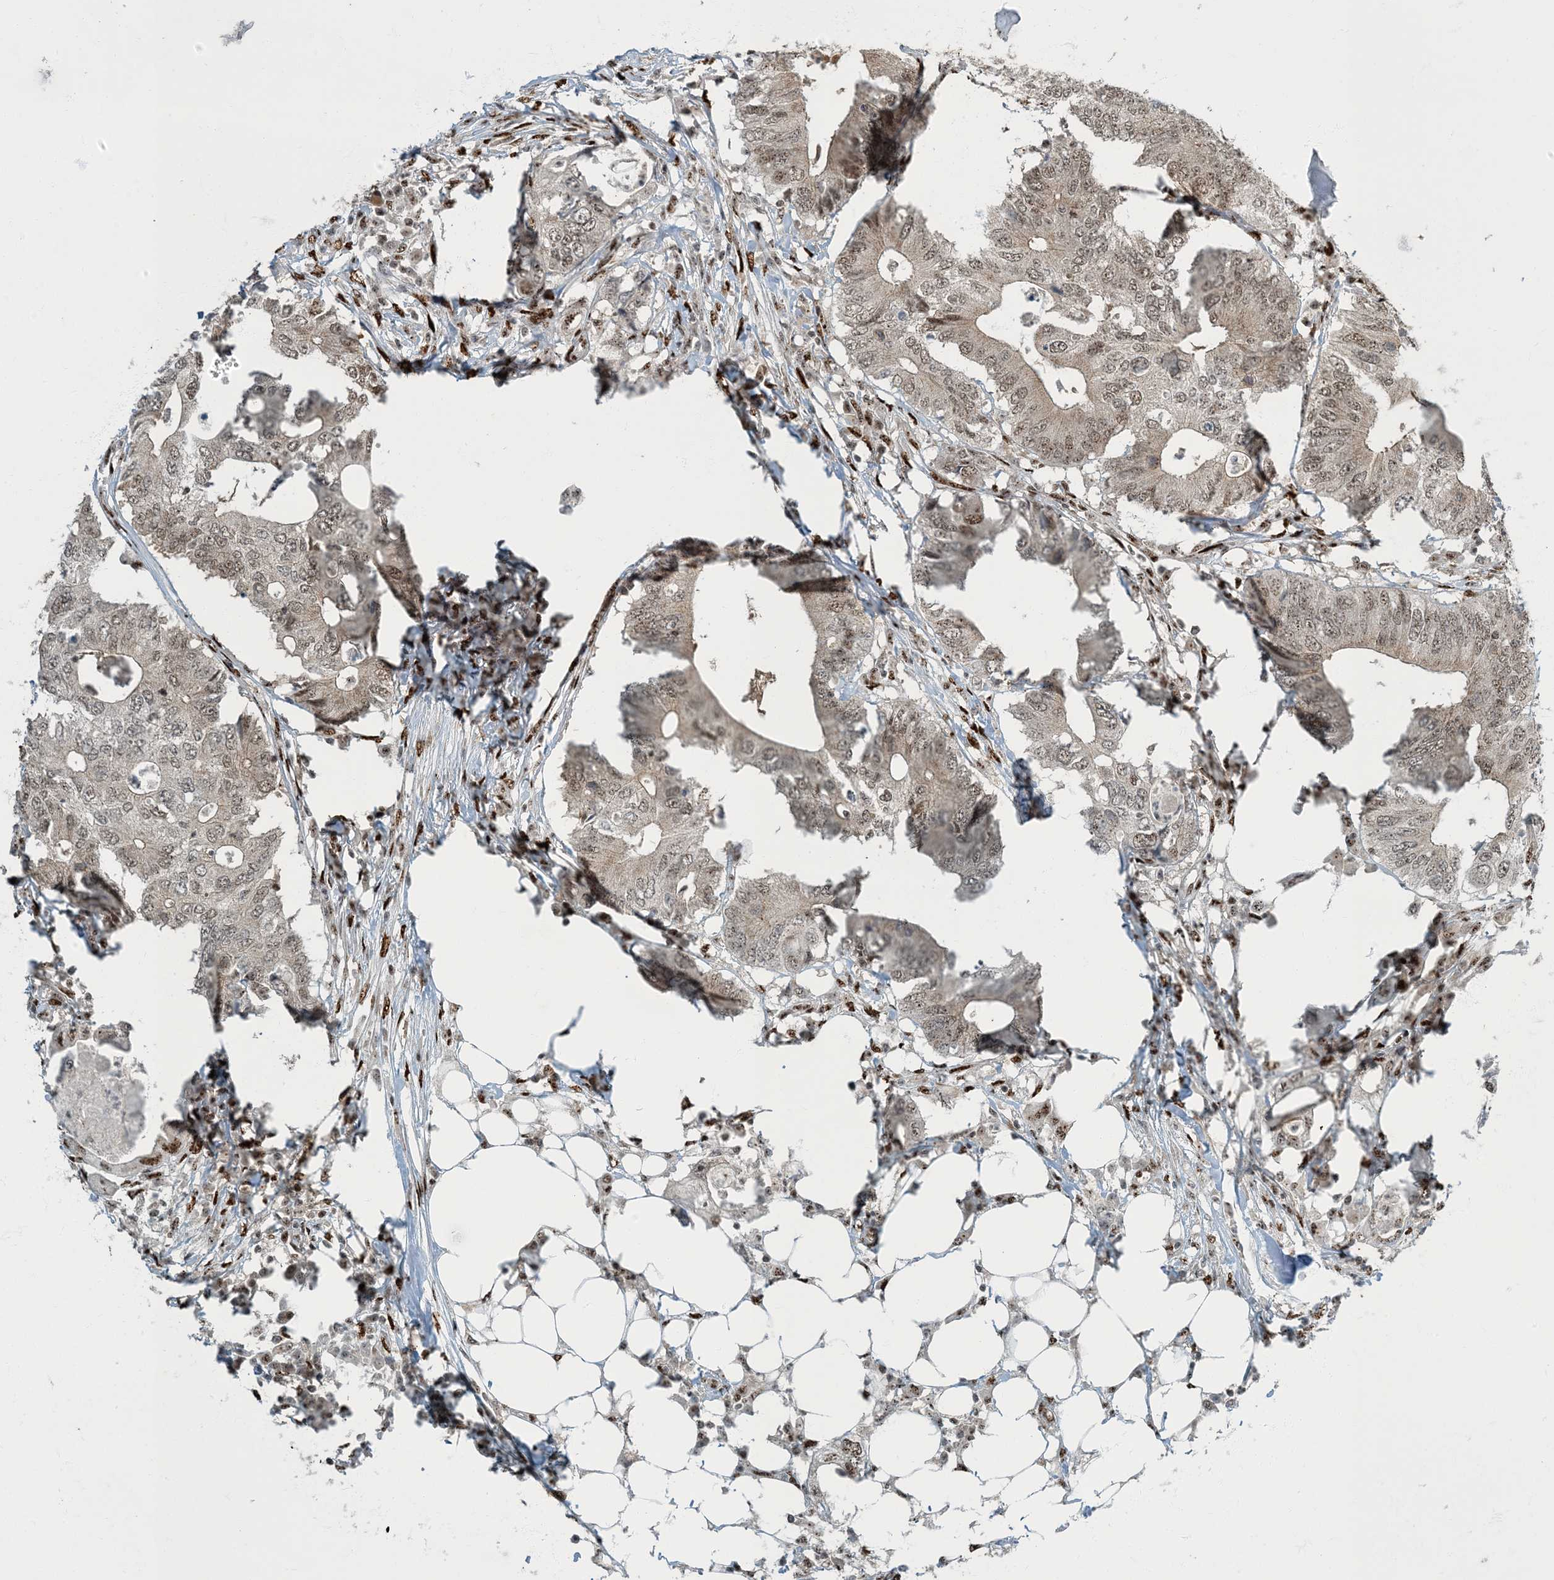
{"staining": {"intensity": "weak", "quantity": ">75%", "location": "cytoplasmic/membranous,nuclear"}, "tissue": "colorectal cancer", "cell_type": "Tumor cells", "image_type": "cancer", "snomed": [{"axis": "morphology", "description": "Adenocarcinoma, NOS"}, {"axis": "topography", "description": "Colon"}], "caption": "Colorectal adenocarcinoma tissue reveals weak cytoplasmic/membranous and nuclear expression in about >75% of tumor cells The protein of interest is stained brown, and the nuclei are stained in blue (DAB IHC with brightfield microscopy, high magnification).", "gene": "MBD1", "patient": {"sex": "male", "age": 71}}